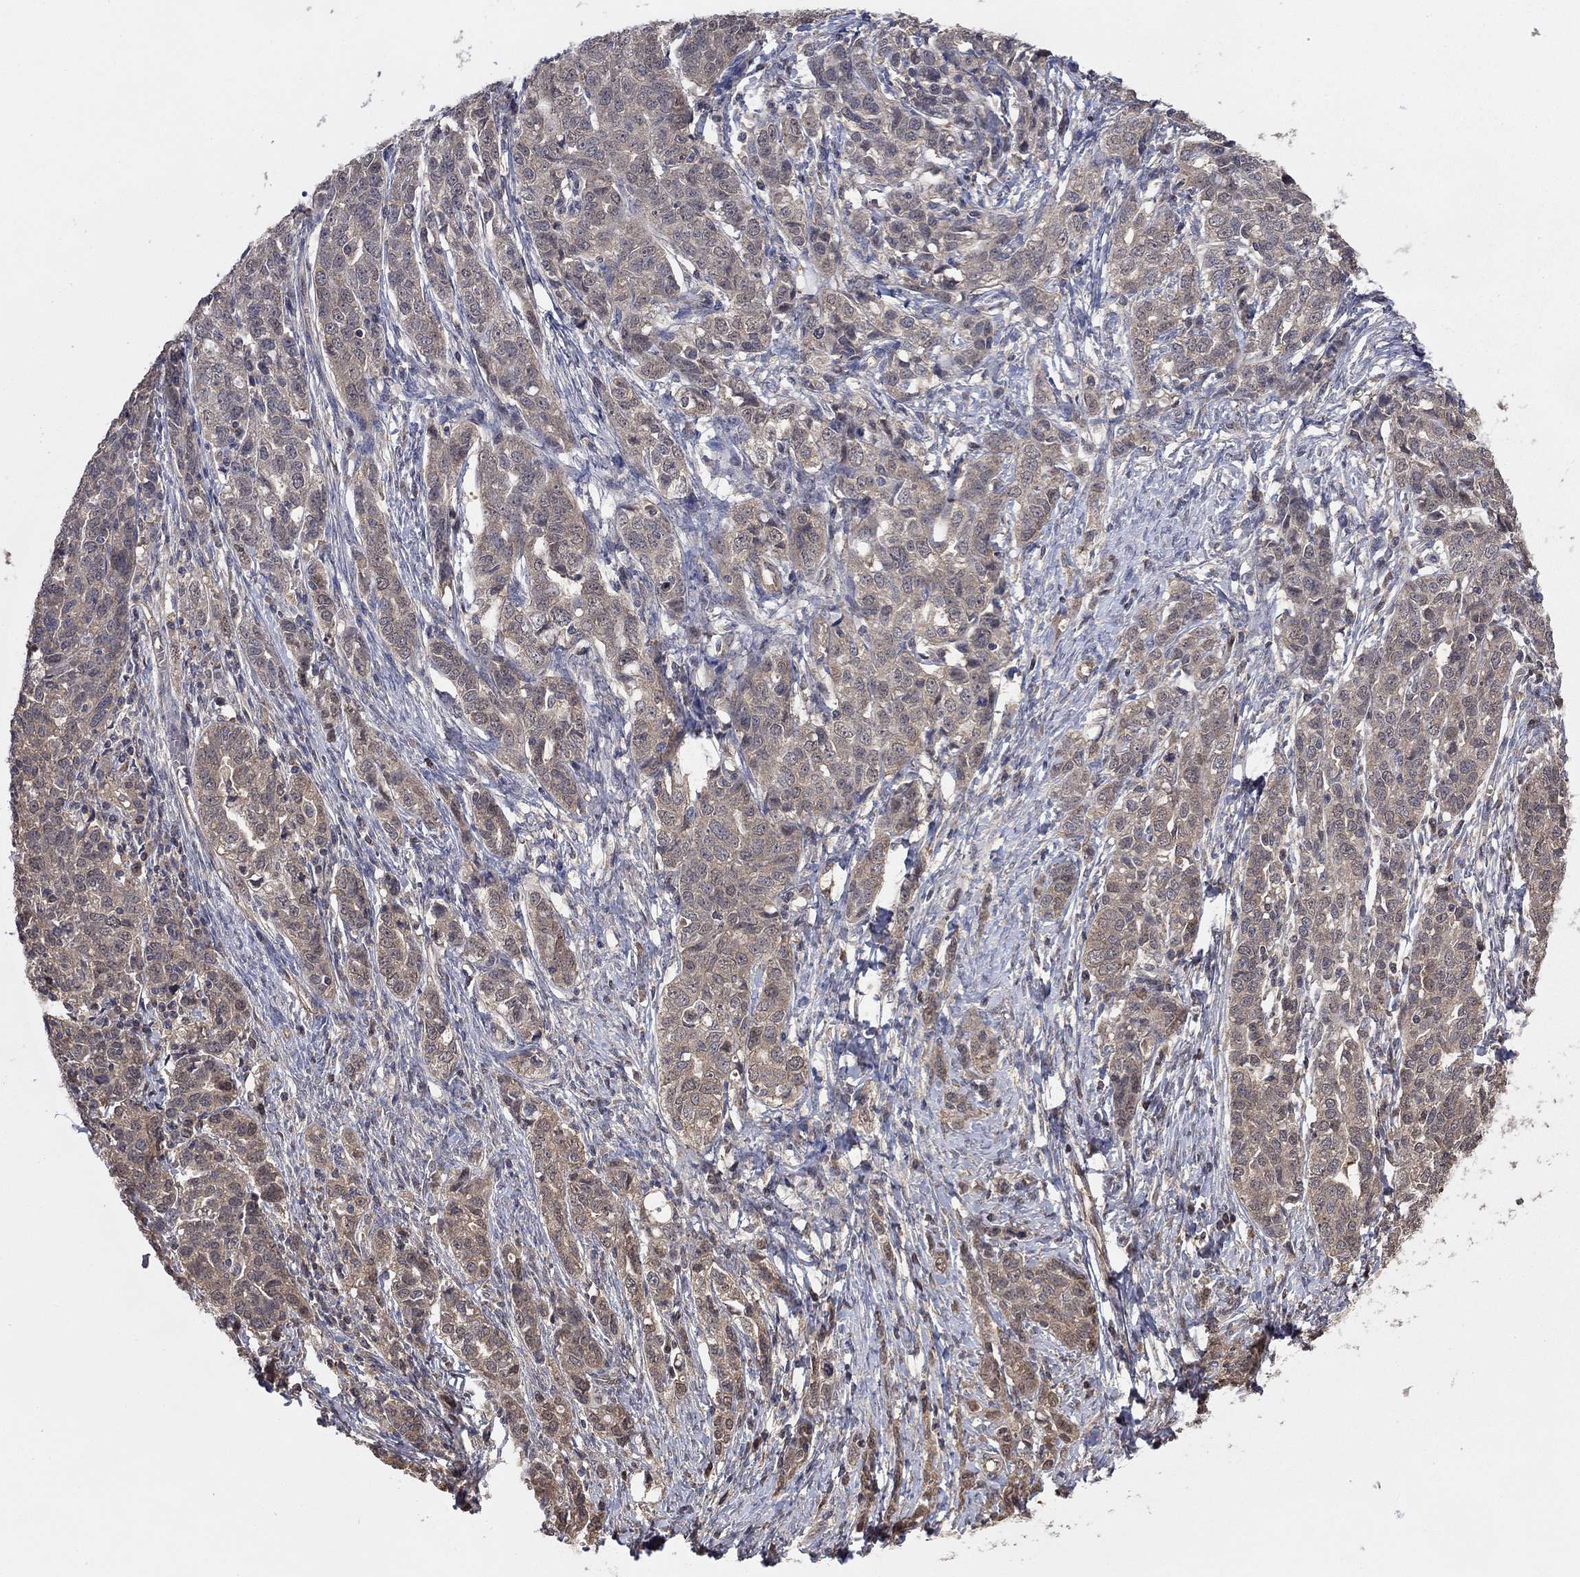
{"staining": {"intensity": "weak", "quantity": "25%-75%", "location": "cytoplasmic/membranous"}, "tissue": "ovarian cancer", "cell_type": "Tumor cells", "image_type": "cancer", "snomed": [{"axis": "morphology", "description": "Cystadenocarcinoma, serous, NOS"}, {"axis": "topography", "description": "Ovary"}], "caption": "An IHC image of tumor tissue is shown. Protein staining in brown shows weak cytoplasmic/membranous positivity in serous cystadenocarcinoma (ovarian) within tumor cells.", "gene": "RNF114", "patient": {"sex": "female", "age": 71}}